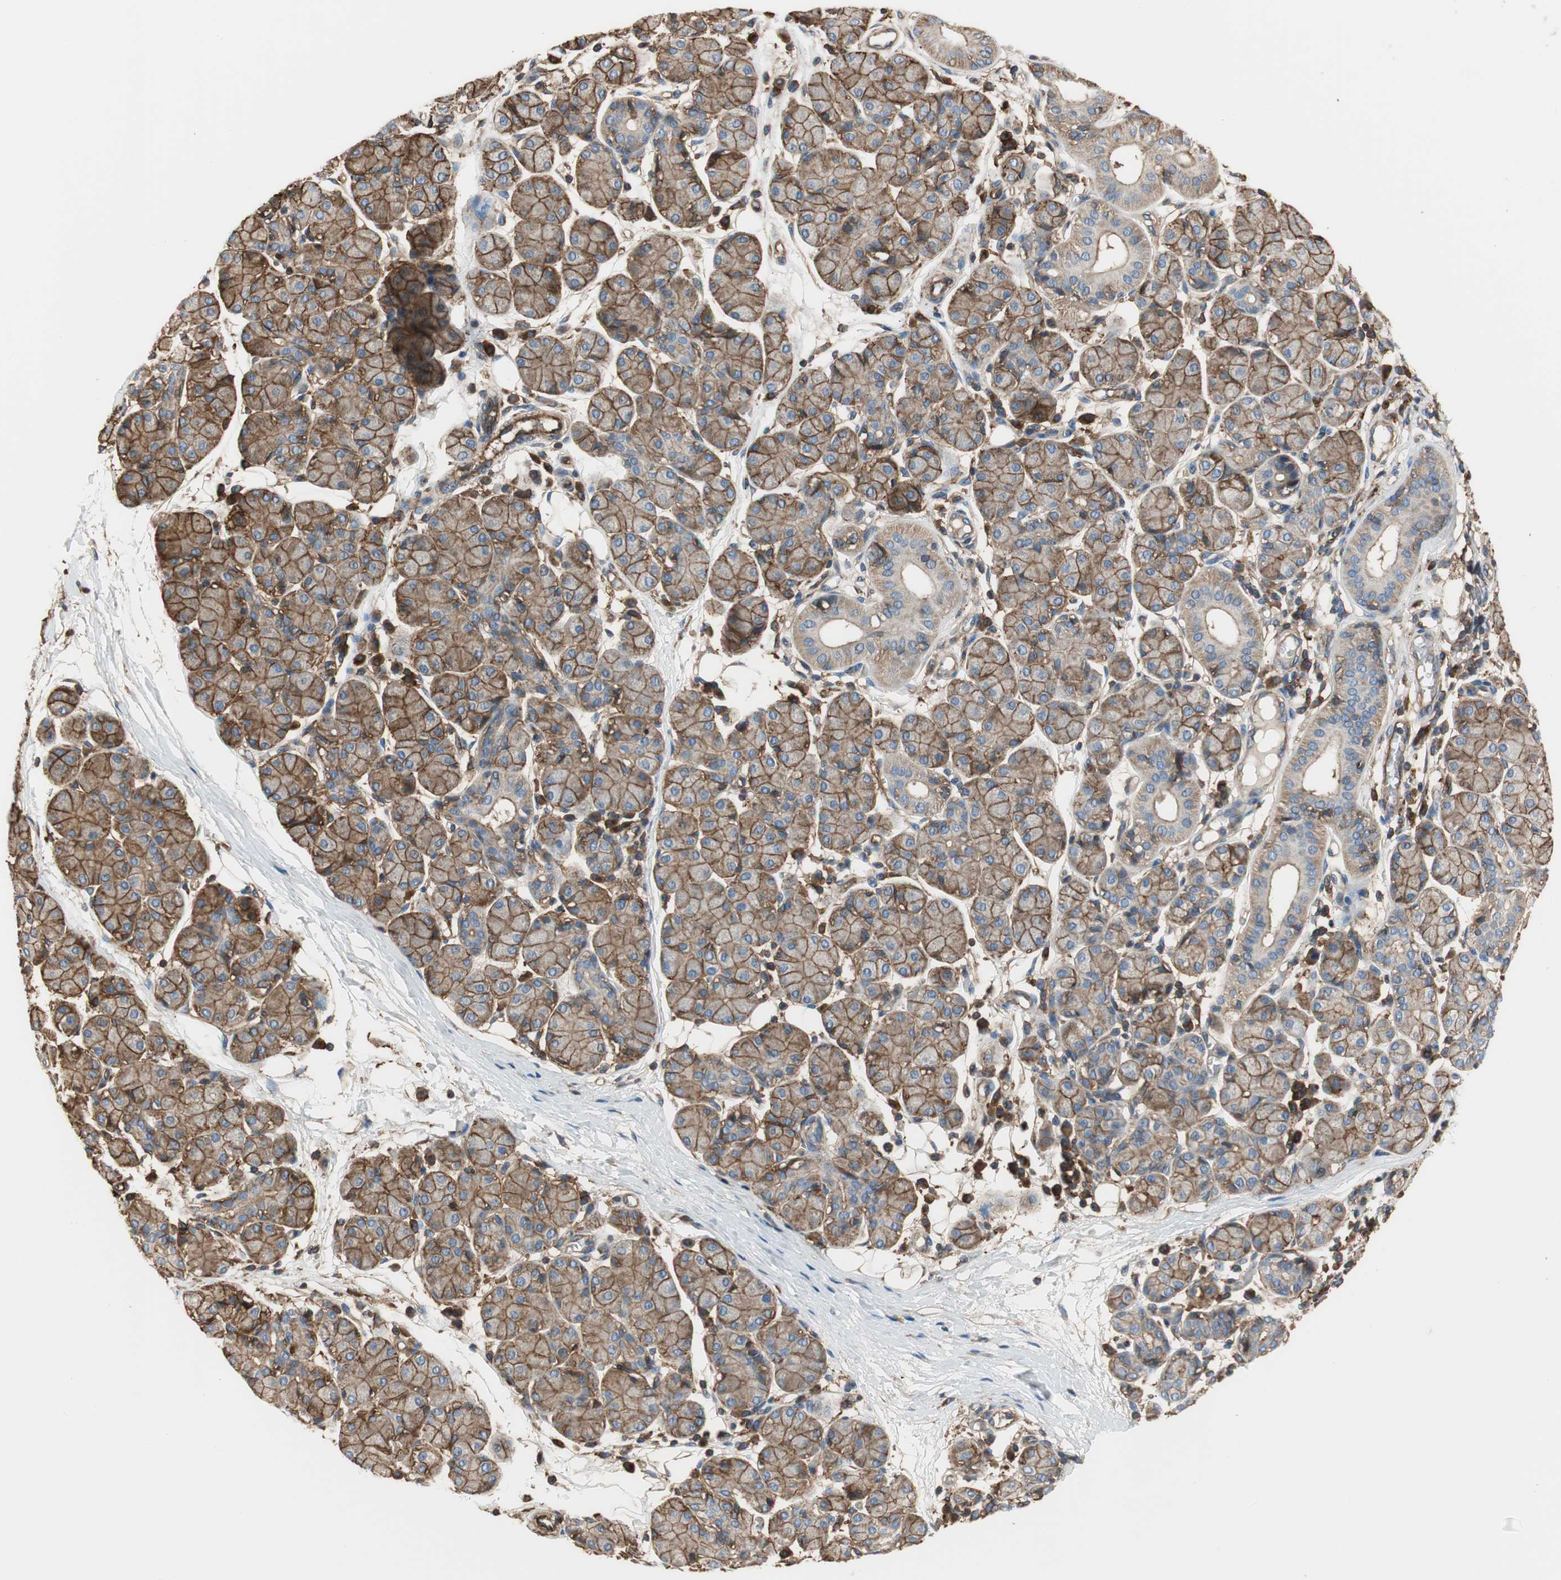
{"staining": {"intensity": "moderate", "quantity": ">75%", "location": "cytoplasmic/membranous"}, "tissue": "salivary gland", "cell_type": "Glandular cells", "image_type": "normal", "snomed": [{"axis": "morphology", "description": "Normal tissue, NOS"}, {"axis": "morphology", "description": "Inflammation, NOS"}, {"axis": "topography", "description": "Lymph node"}, {"axis": "topography", "description": "Salivary gland"}], "caption": "DAB immunohistochemical staining of benign human salivary gland shows moderate cytoplasmic/membranous protein positivity in approximately >75% of glandular cells.", "gene": "IL1RL1", "patient": {"sex": "male", "age": 3}}